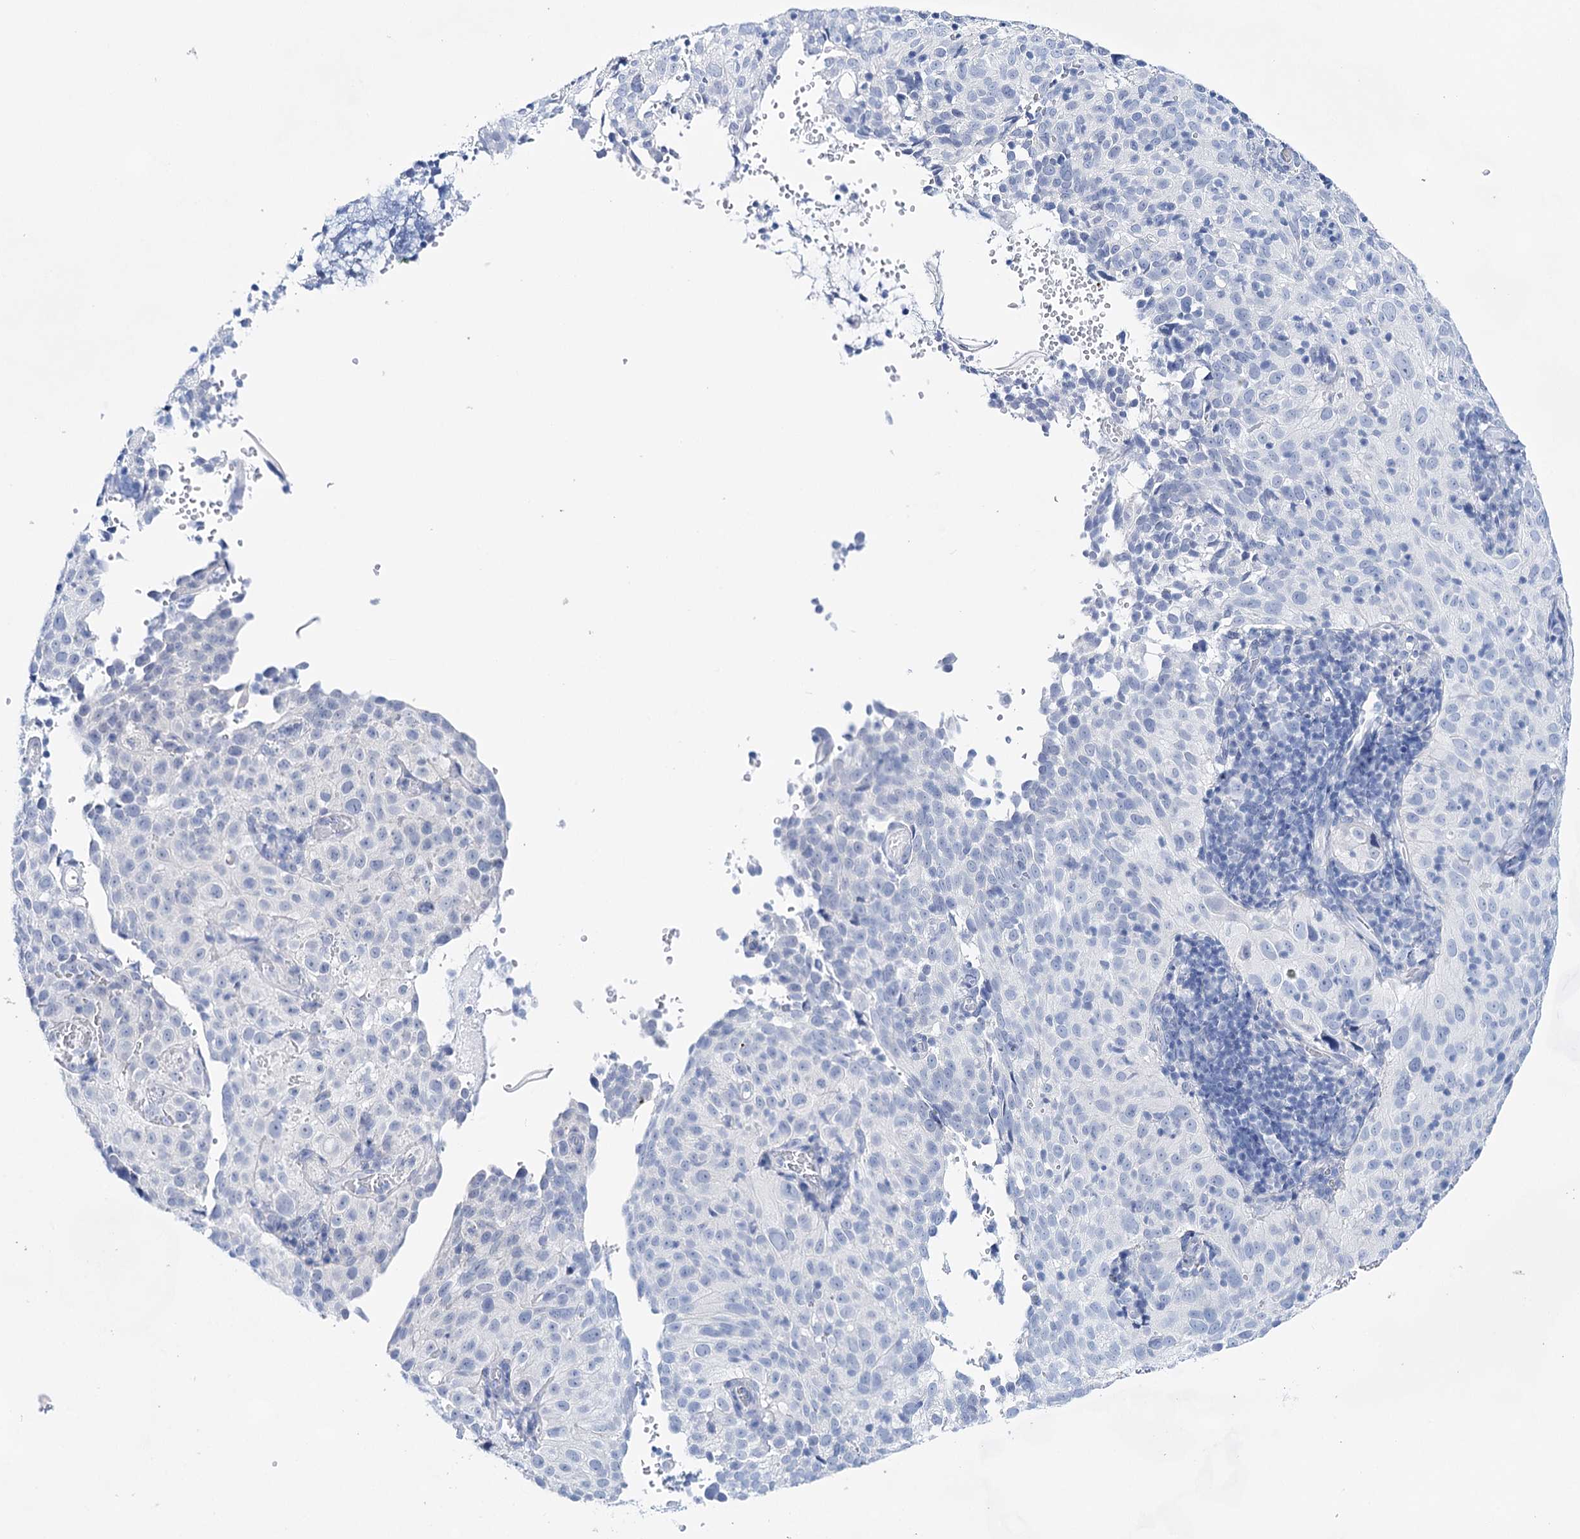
{"staining": {"intensity": "negative", "quantity": "none", "location": "none"}, "tissue": "cervical cancer", "cell_type": "Tumor cells", "image_type": "cancer", "snomed": [{"axis": "morphology", "description": "Squamous cell carcinoma, NOS"}, {"axis": "topography", "description": "Cervix"}], "caption": "This is a image of immunohistochemistry (IHC) staining of cervical squamous cell carcinoma, which shows no expression in tumor cells.", "gene": "LALBA", "patient": {"sex": "female", "age": 31}}